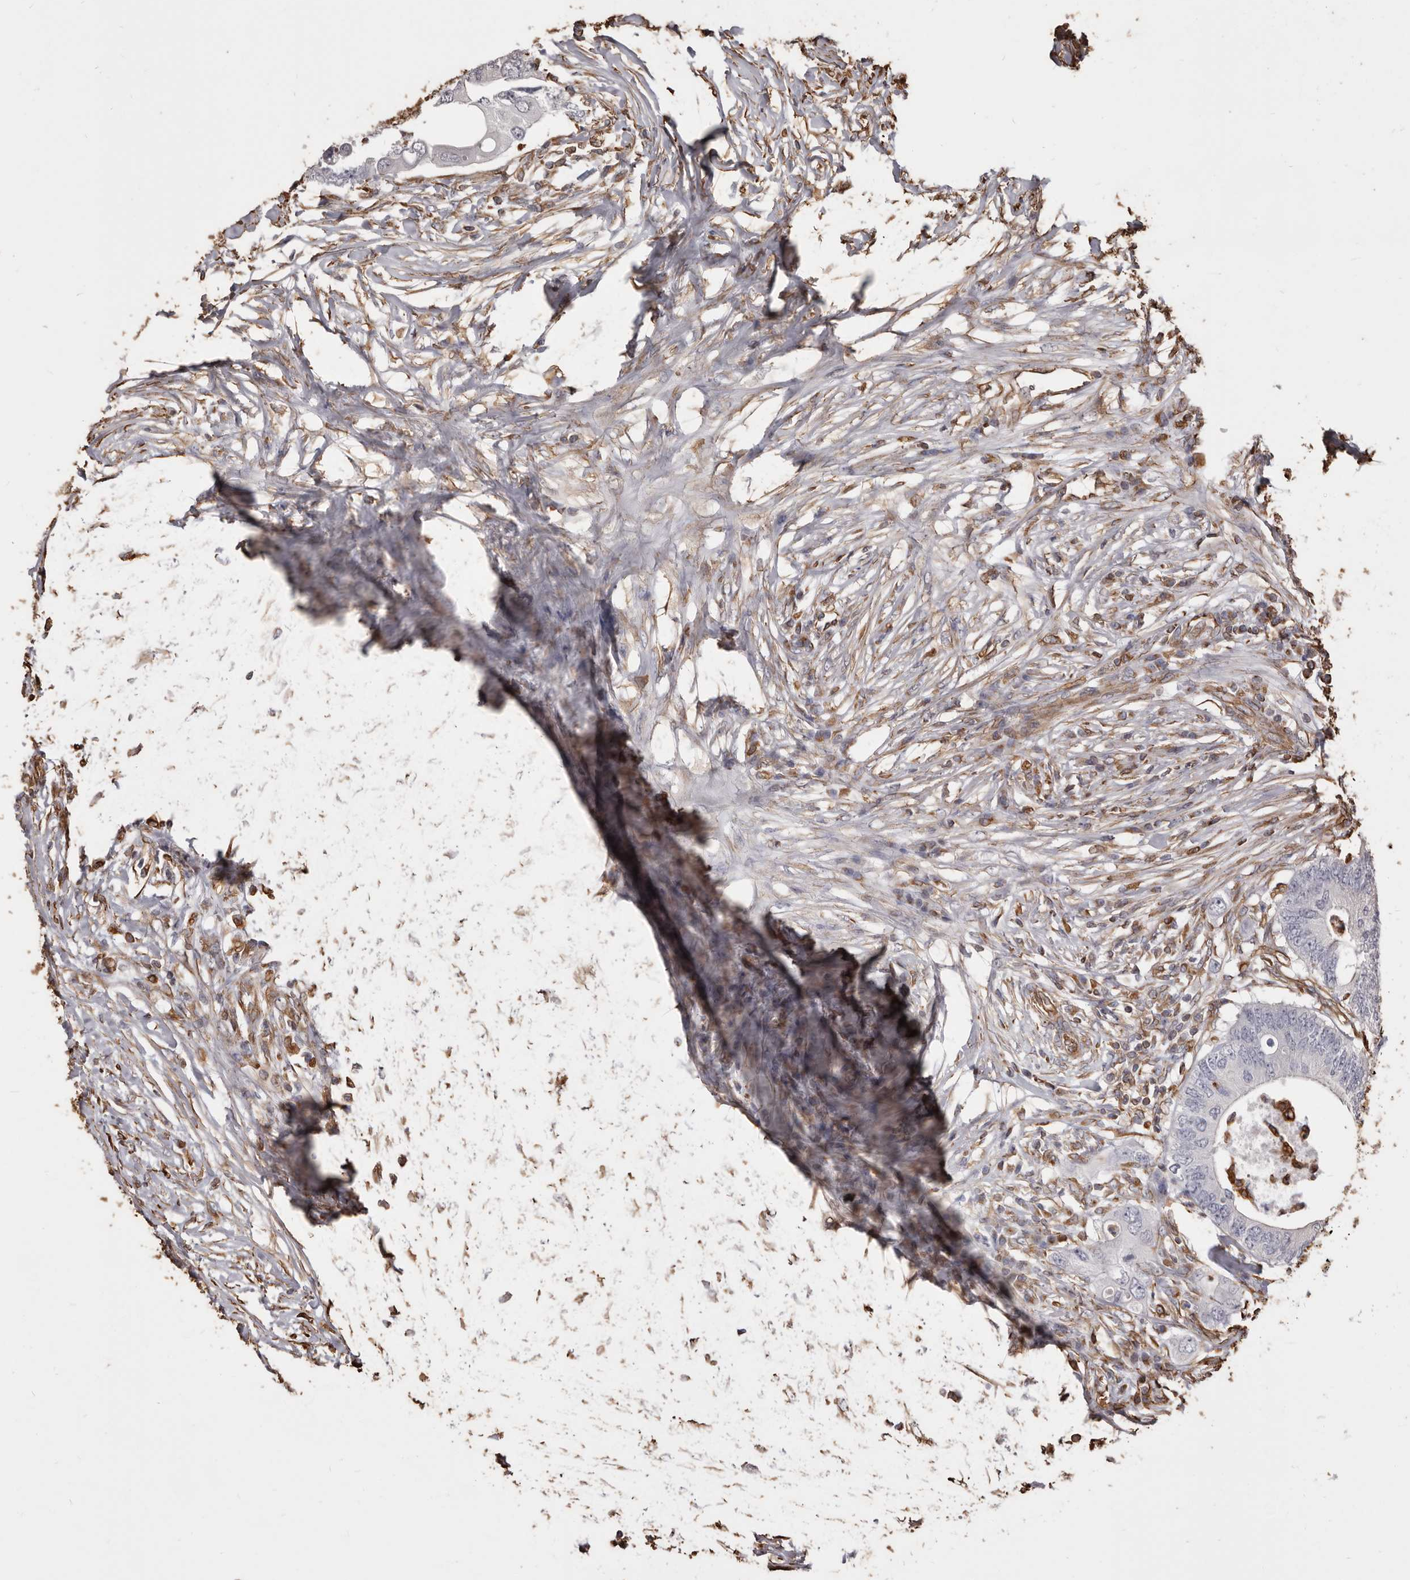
{"staining": {"intensity": "negative", "quantity": "none", "location": "none"}, "tissue": "colorectal cancer", "cell_type": "Tumor cells", "image_type": "cancer", "snomed": [{"axis": "morphology", "description": "Adenocarcinoma, NOS"}, {"axis": "topography", "description": "Colon"}], "caption": "An immunohistochemistry histopathology image of colorectal cancer is shown. There is no staining in tumor cells of colorectal cancer. (Immunohistochemistry, brightfield microscopy, high magnification).", "gene": "MTURN", "patient": {"sex": "male", "age": 71}}